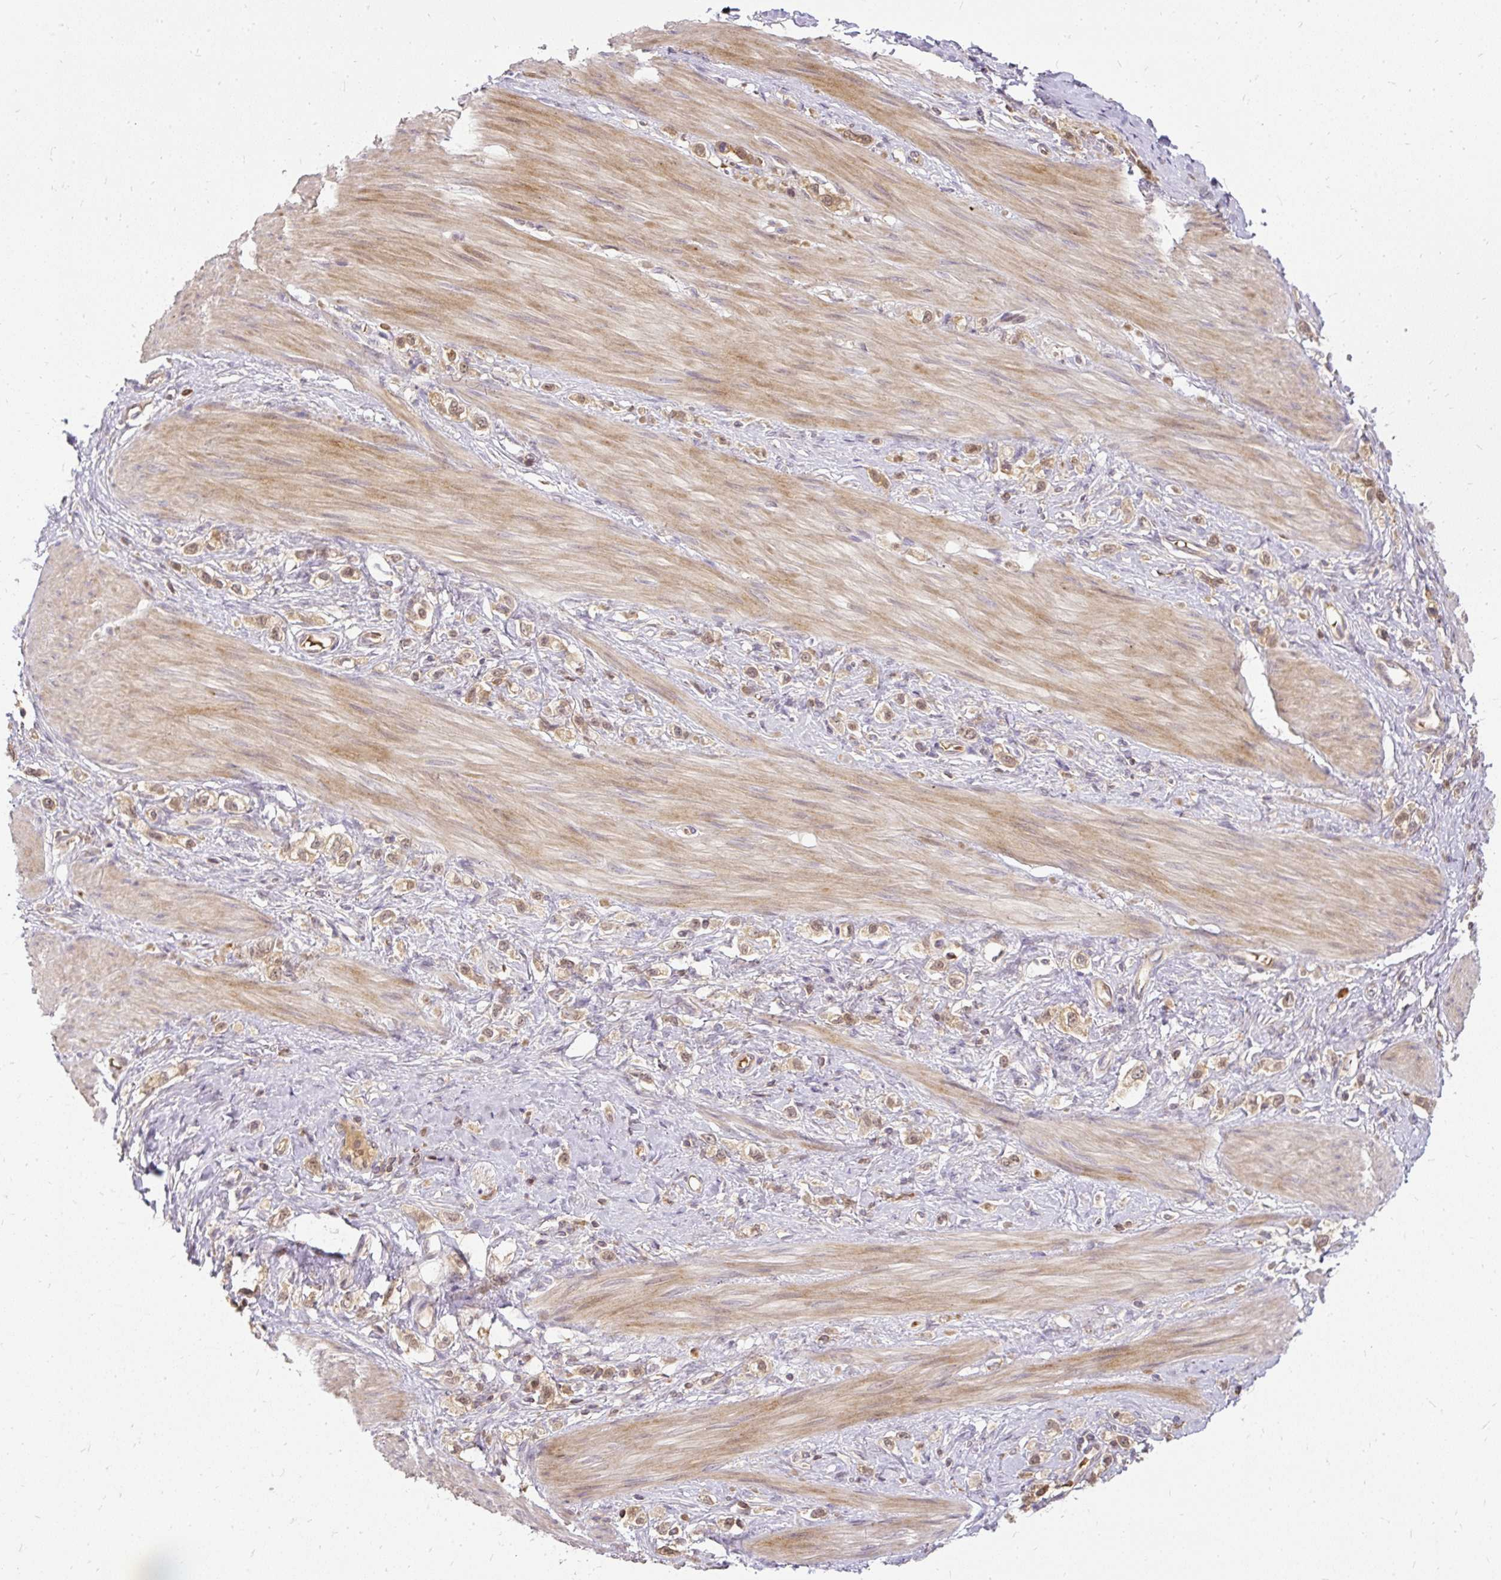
{"staining": {"intensity": "weak", "quantity": ">75%", "location": "cytoplasmic/membranous"}, "tissue": "stomach cancer", "cell_type": "Tumor cells", "image_type": "cancer", "snomed": [{"axis": "morphology", "description": "Adenocarcinoma, NOS"}, {"axis": "topography", "description": "Stomach"}], "caption": "Immunohistochemical staining of human stomach cancer (adenocarcinoma) displays low levels of weak cytoplasmic/membranous staining in about >75% of tumor cells.", "gene": "AP5S1", "patient": {"sex": "female", "age": 65}}